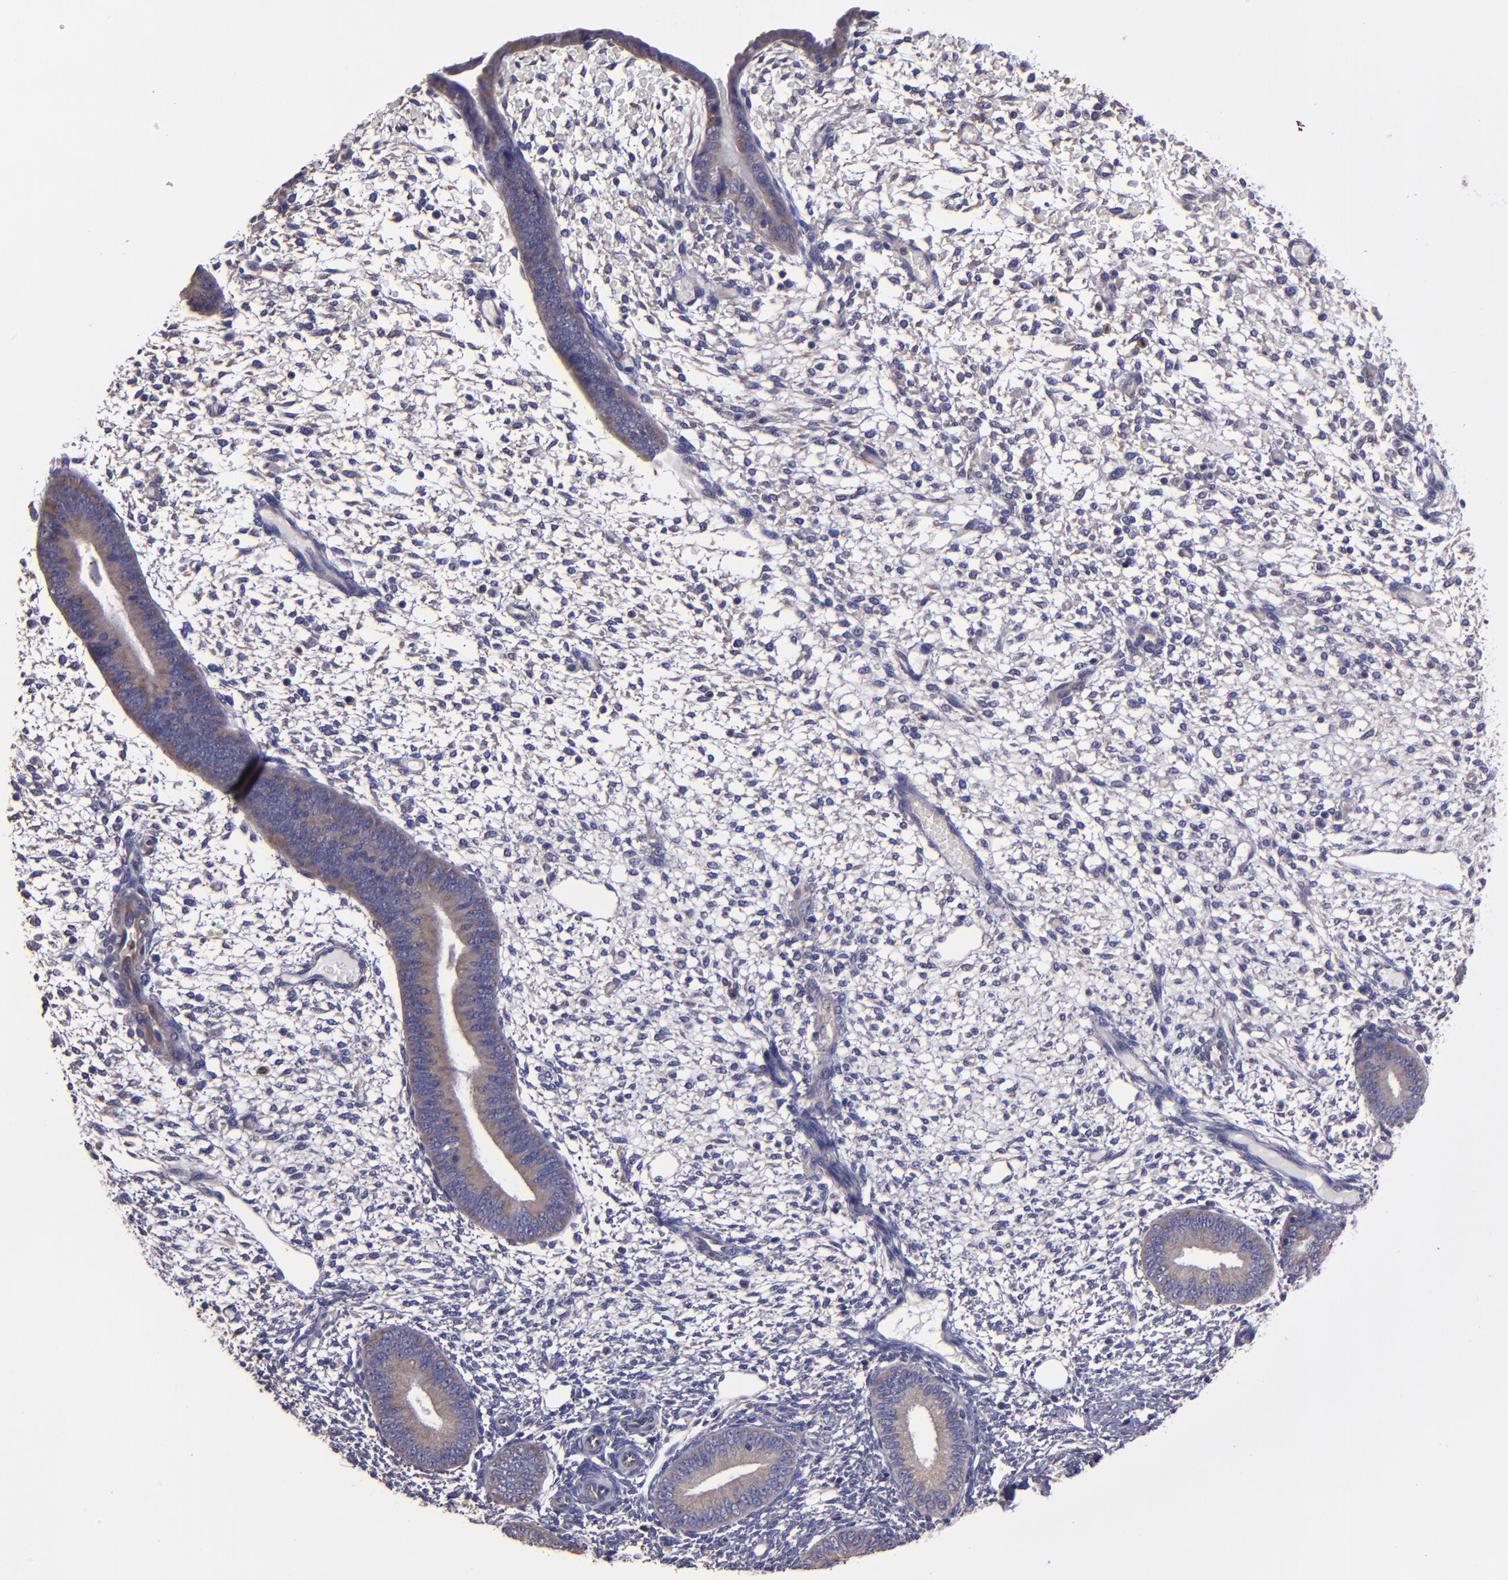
{"staining": {"intensity": "negative", "quantity": "none", "location": "none"}, "tissue": "endometrium", "cell_type": "Cells in endometrial stroma", "image_type": "normal", "snomed": [{"axis": "morphology", "description": "Normal tissue, NOS"}, {"axis": "topography", "description": "Endometrium"}], "caption": "An immunohistochemistry micrograph of normal endometrium is shown. There is no staining in cells in endometrial stroma of endometrium. (Stains: DAB (3,3'-diaminobenzidine) IHC with hematoxylin counter stain, Microscopy: brightfield microscopy at high magnification).", "gene": "CARS1", "patient": {"sex": "female", "age": 42}}